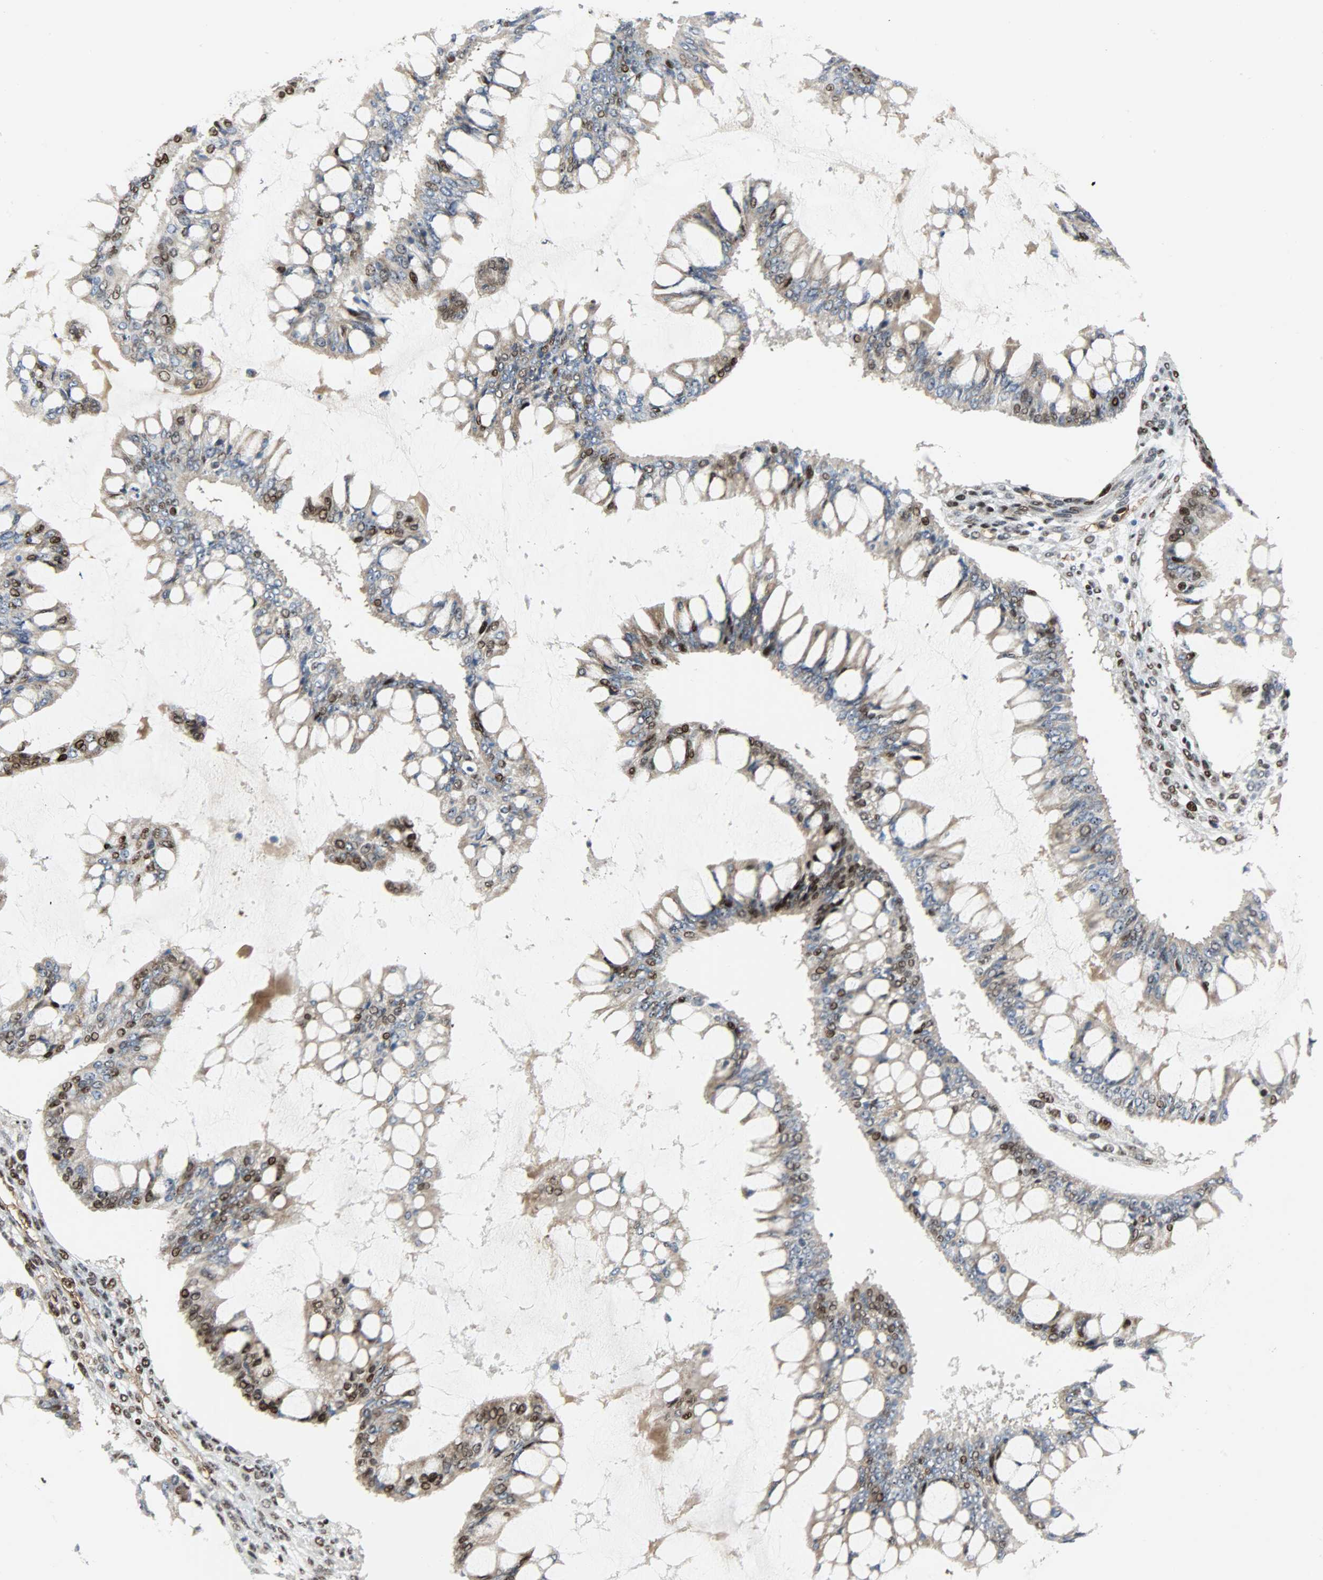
{"staining": {"intensity": "moderate", "quantity": ">75%", "location": "cytoplasmic/membranous,nuclear"}, "tissue": "ovarian cancer", "cell_type": "Tumor cells", "image_type": "cancer", "snomed": [{"axis": "morphology", "description": "Cystadenocarcinoma, mucinous, NOS"}, {"axis": "topography", "description": "Ovary"}], "caption": "Immunohistochemical staining of human mucinous cystadenocarcinoma (ovarian) exhibits medium levels of moderate cytoplasmic/membranous and nuclear protein staining in approximately >75% of tumor cells.", "gene": "SNAI1", "patient": {"sex": "female", "age": 73}}